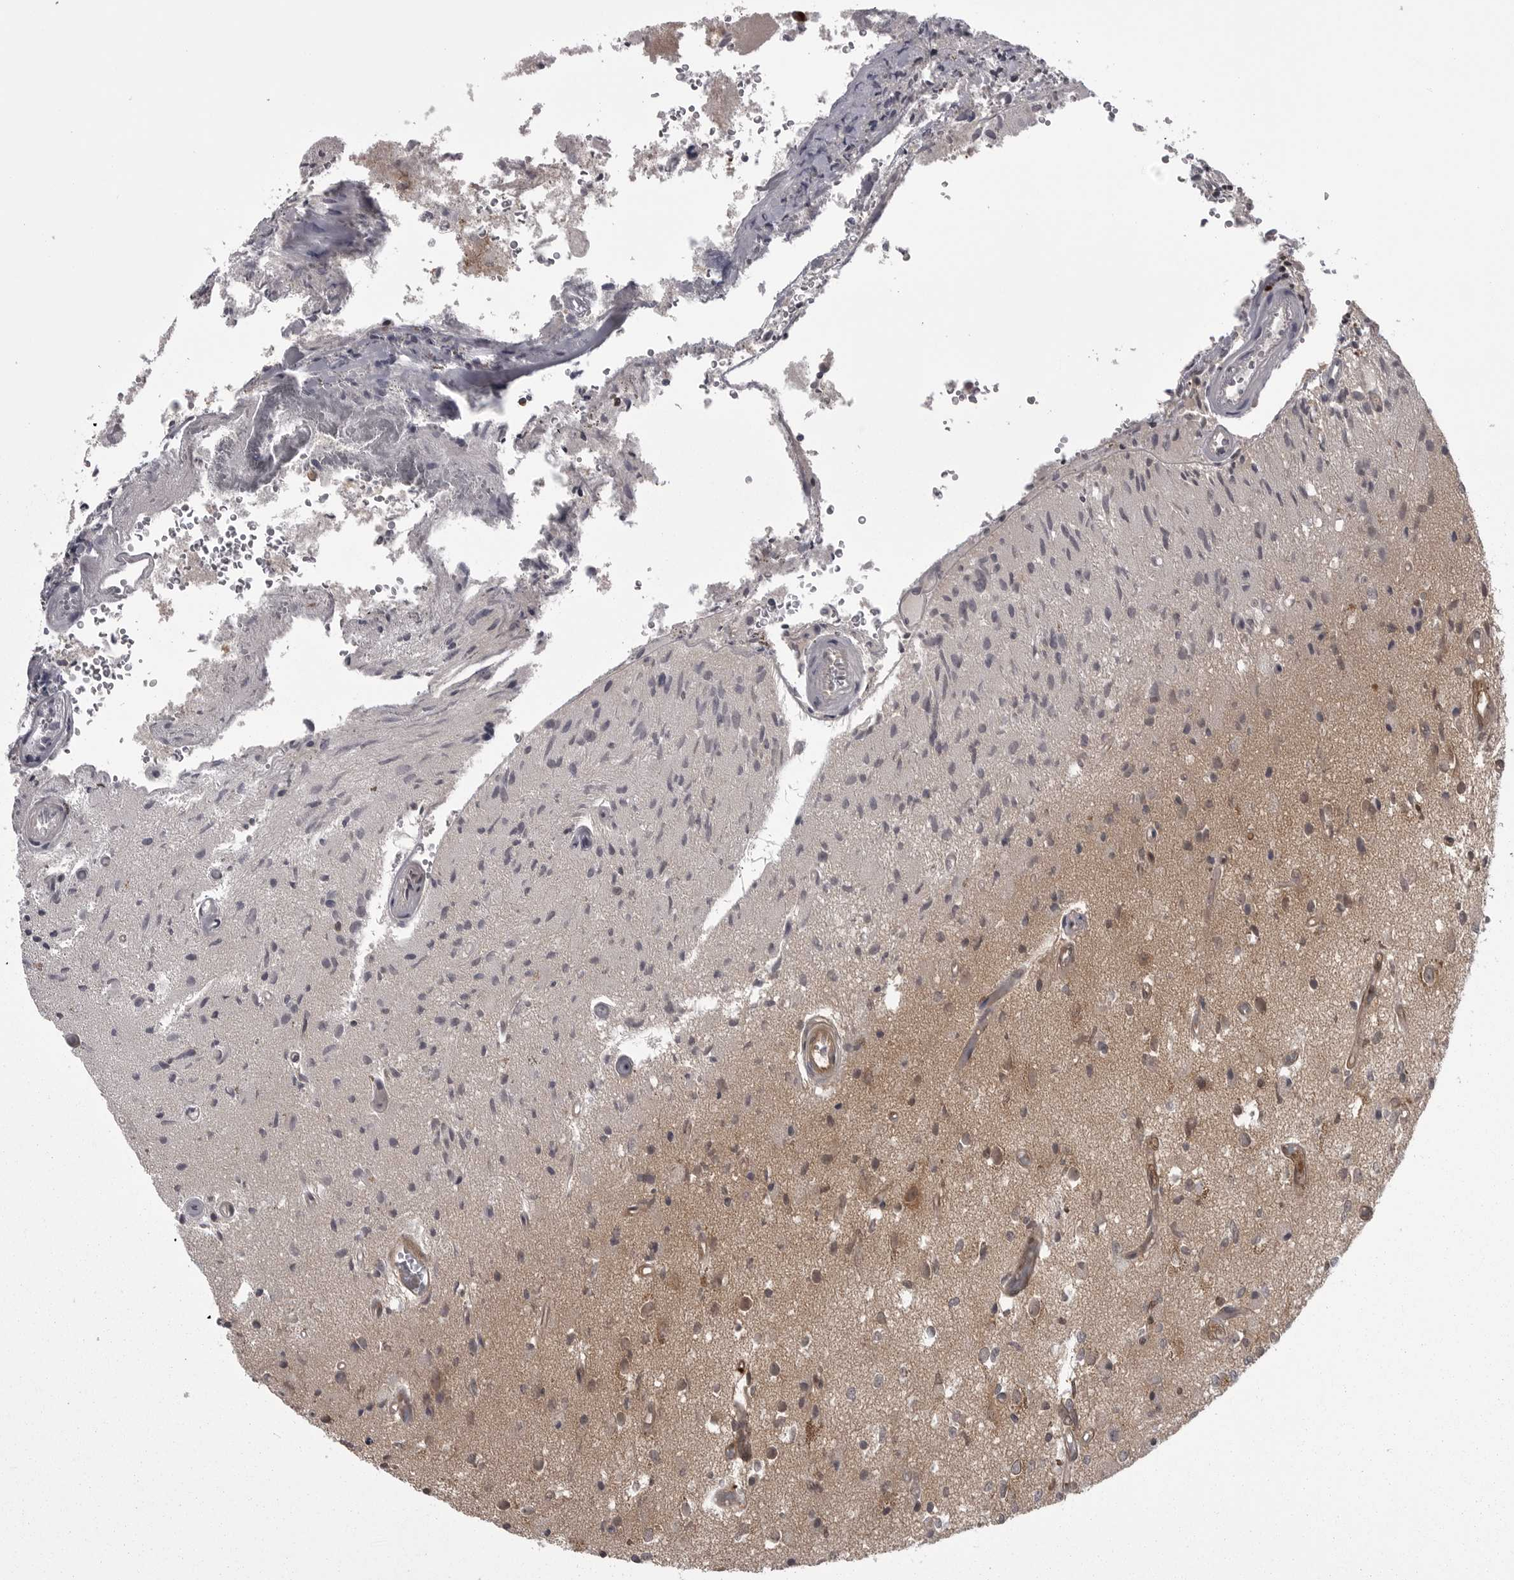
{"staining": {"intensity": "weak", "quantity": "<25%", "location": "cytoplasmic/membranous"}, "tissue": "glioma", "cell_type": "Tumor cells", "image_type": "cancer", "snomed": [{"axis": "morphology", "description": "Normal tissue, NOS"}, {"axis": "morphology", "description": "Glioma, malignant, High grade"}, {"axis": "topography", "description": "Cerebral cortex"}], "caption": "Human glioma stained for a protein using immunohistochemistry reveals no staining in tumor cells.", "gene": "STK24", "patient": {"sex": "male", "age": 77}}